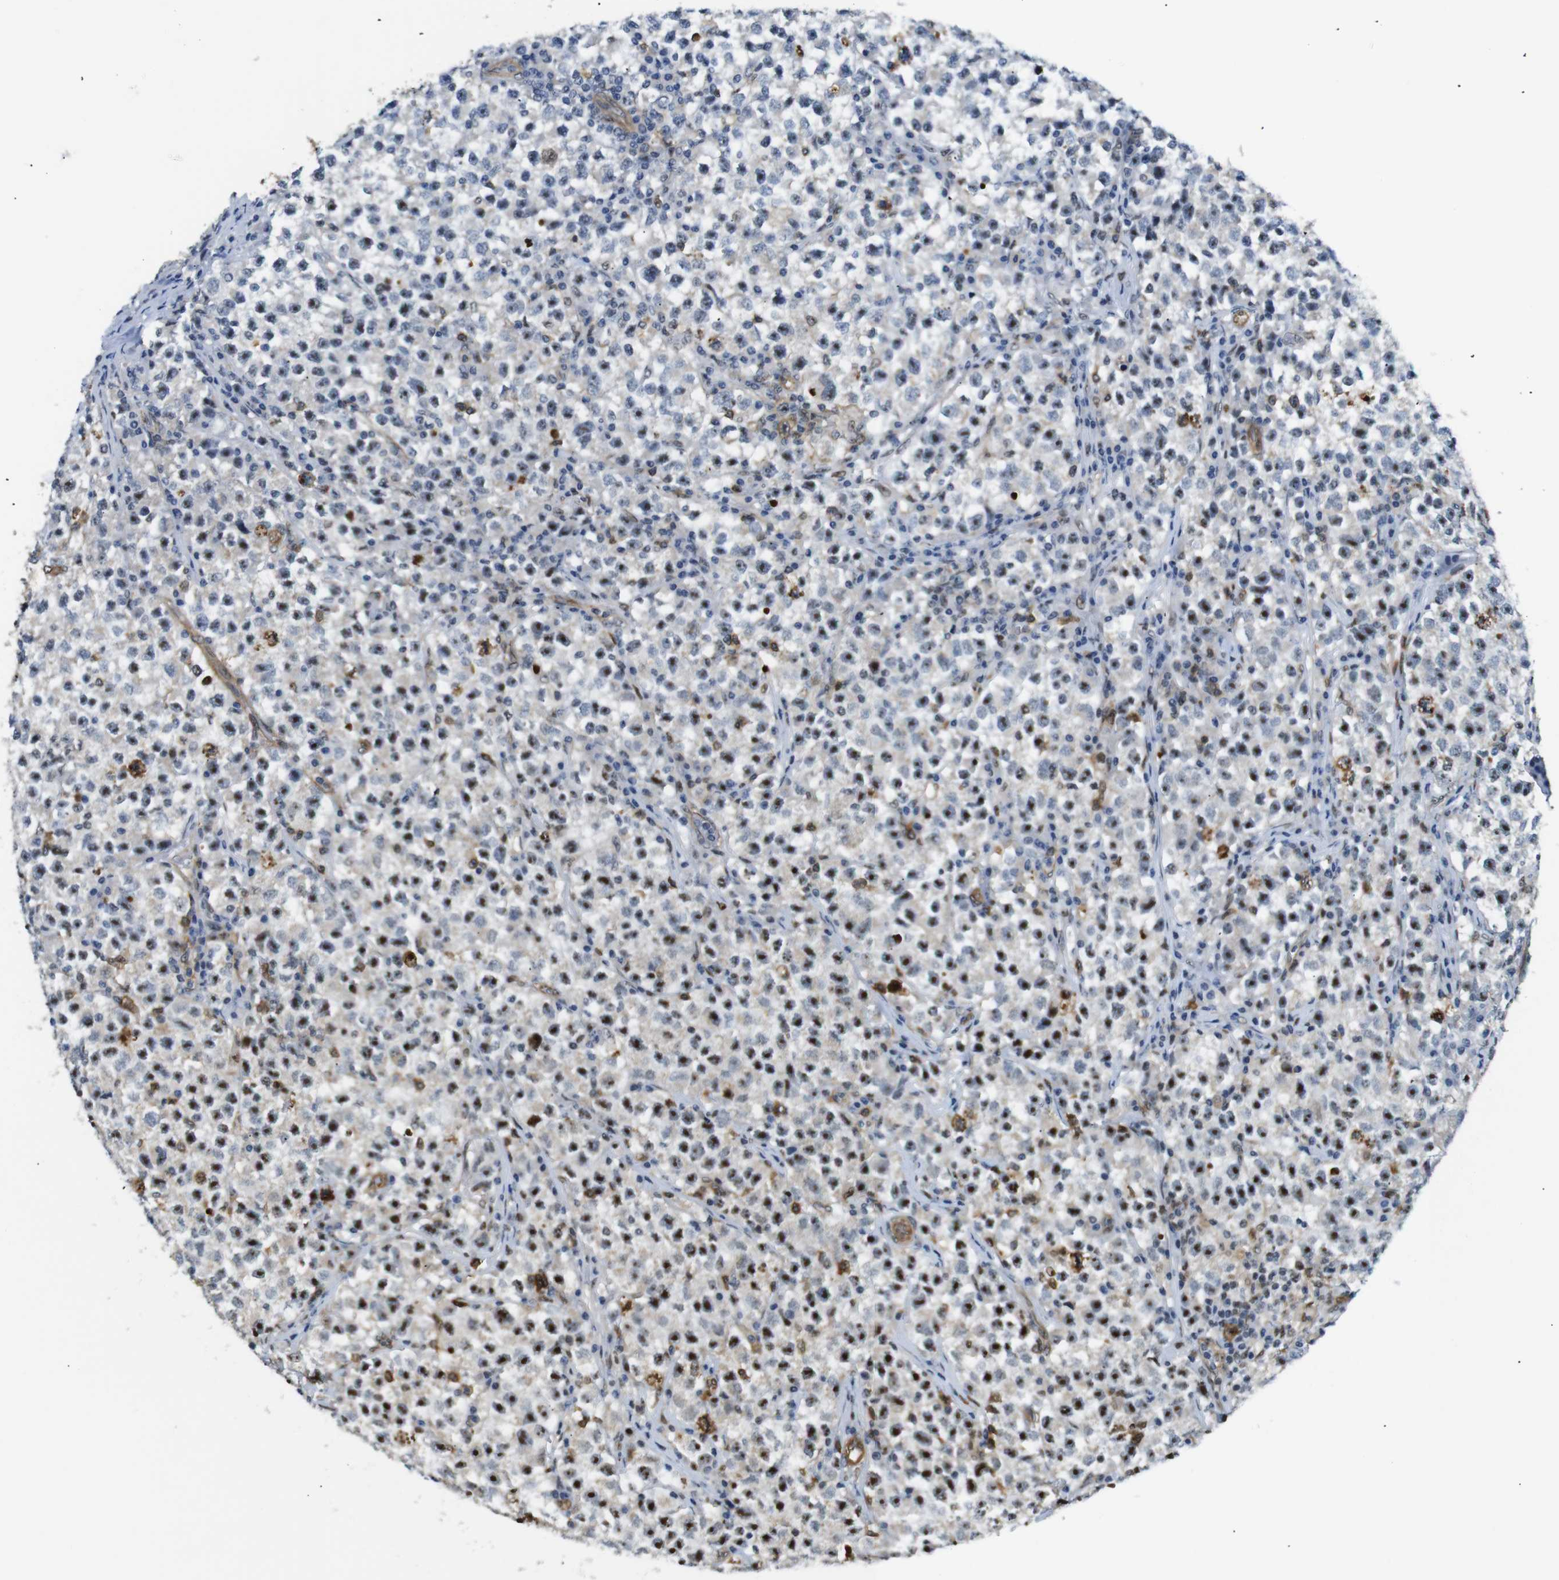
{"staining": {"intensity": "moderate", "quantity": "<25%", "location": "nuclear"}, "tissue": "testis cancer", "cell_type": "Tumor cells", "image_type": "cancer", "snomed": [{"axis": "morphology", "description": "Seminoma, NOS"}, {"axis": "topography", "description": "Testis"}], "caption": "Seminoma (testis) stained with a protein marker exhibits moderate staining in tumor cells.", "gene": "PARN", "patient": {"sex": "male", "age": 22}}